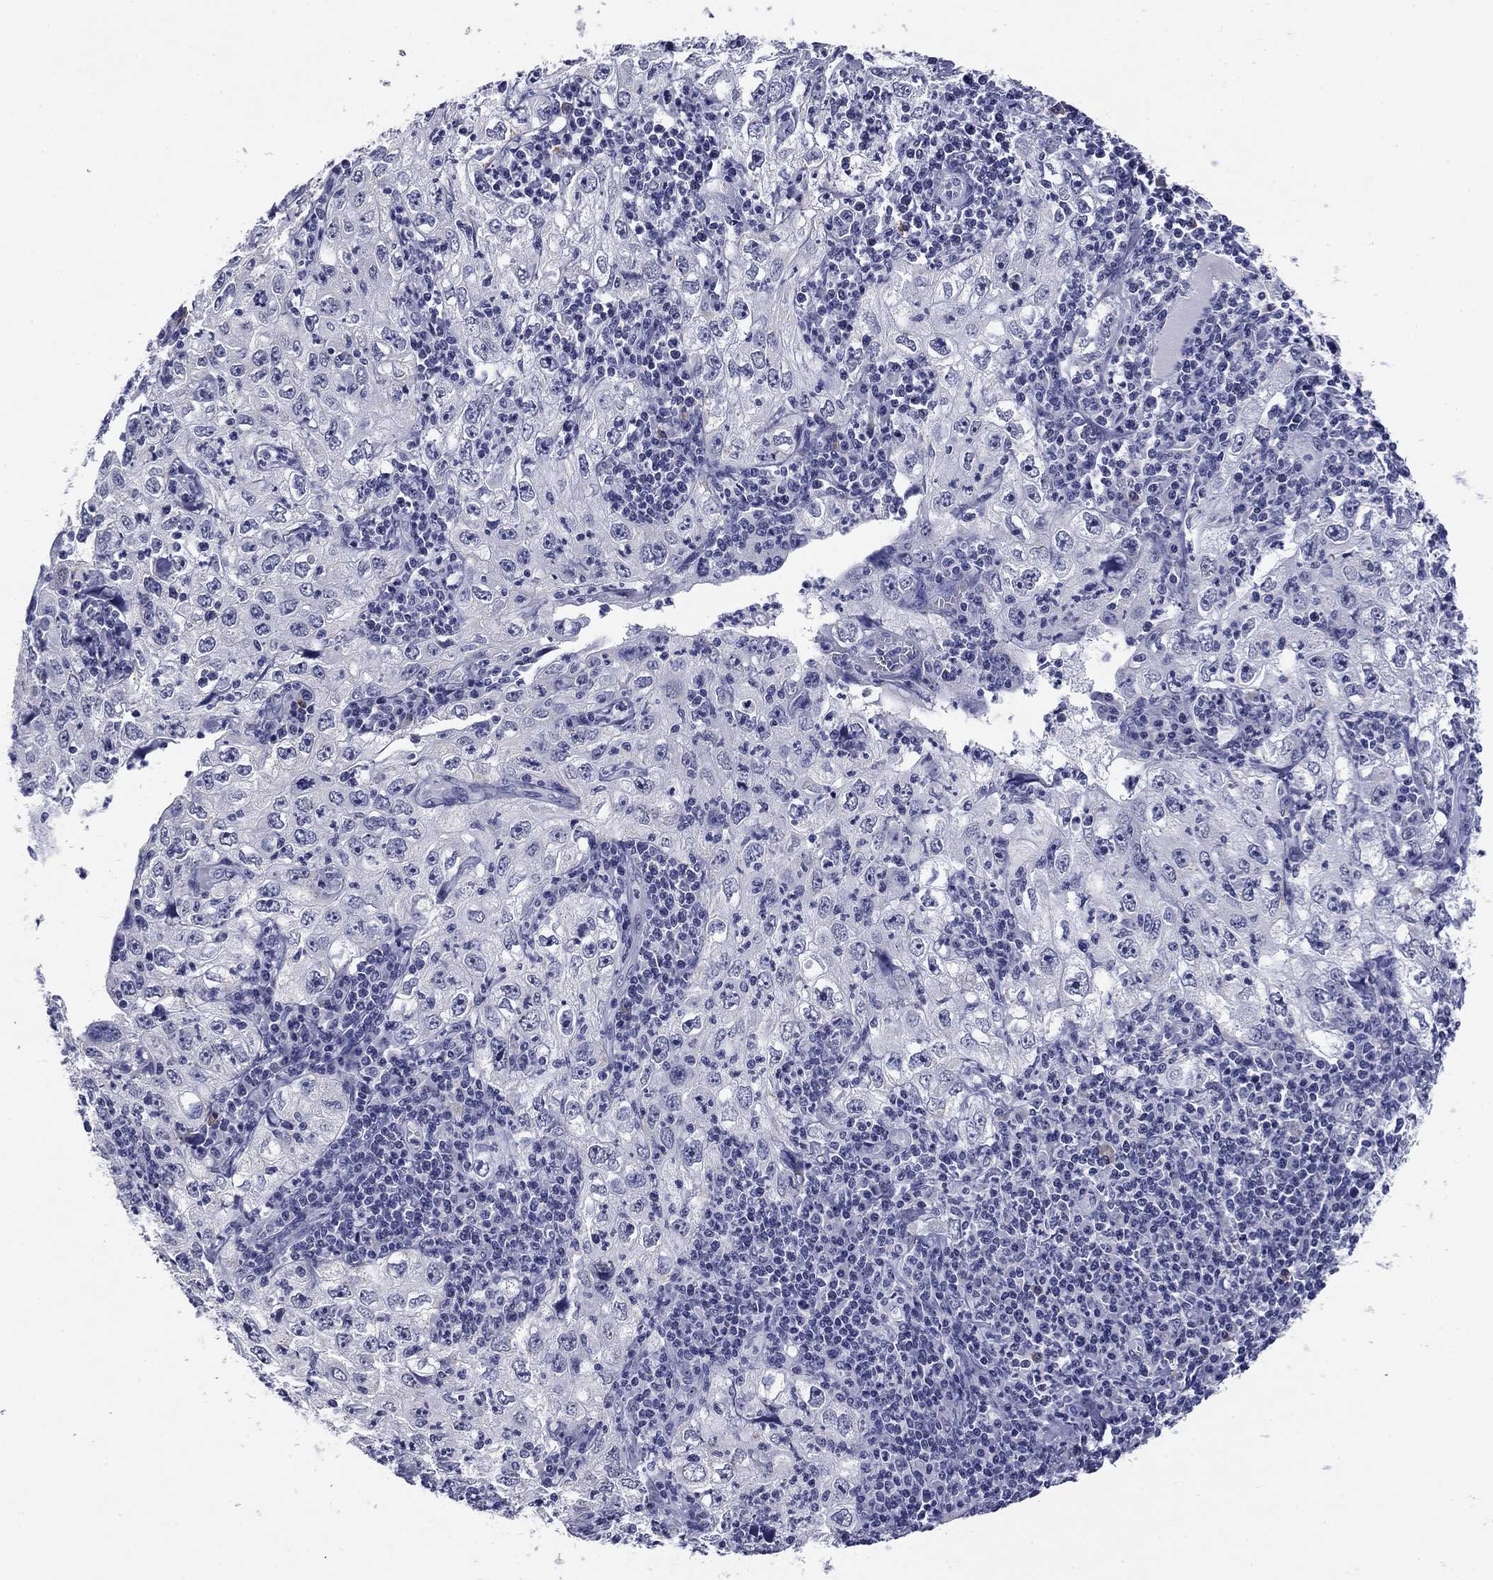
{"staining": {"intensity": "negative", "quantity": "none", "location": "none"}, "tissue": "cervical cancer", "cell_type": "Tumor cells", "image_type": "cancer", "snomed": [{"axis": "morphology", "description": "Squamous cell carcinoma, NOS"}, {"axis": "topography", "description": "Cervix"}], "caption": "Tumor cells show no significant expression in cervical squamous cell carcinoma. (DAB (3,3'-diaminobenzidine) immunohistochemistry, high magnification).", "gene": "HAO1", "patient": {"sex": "female", "age": 24}}